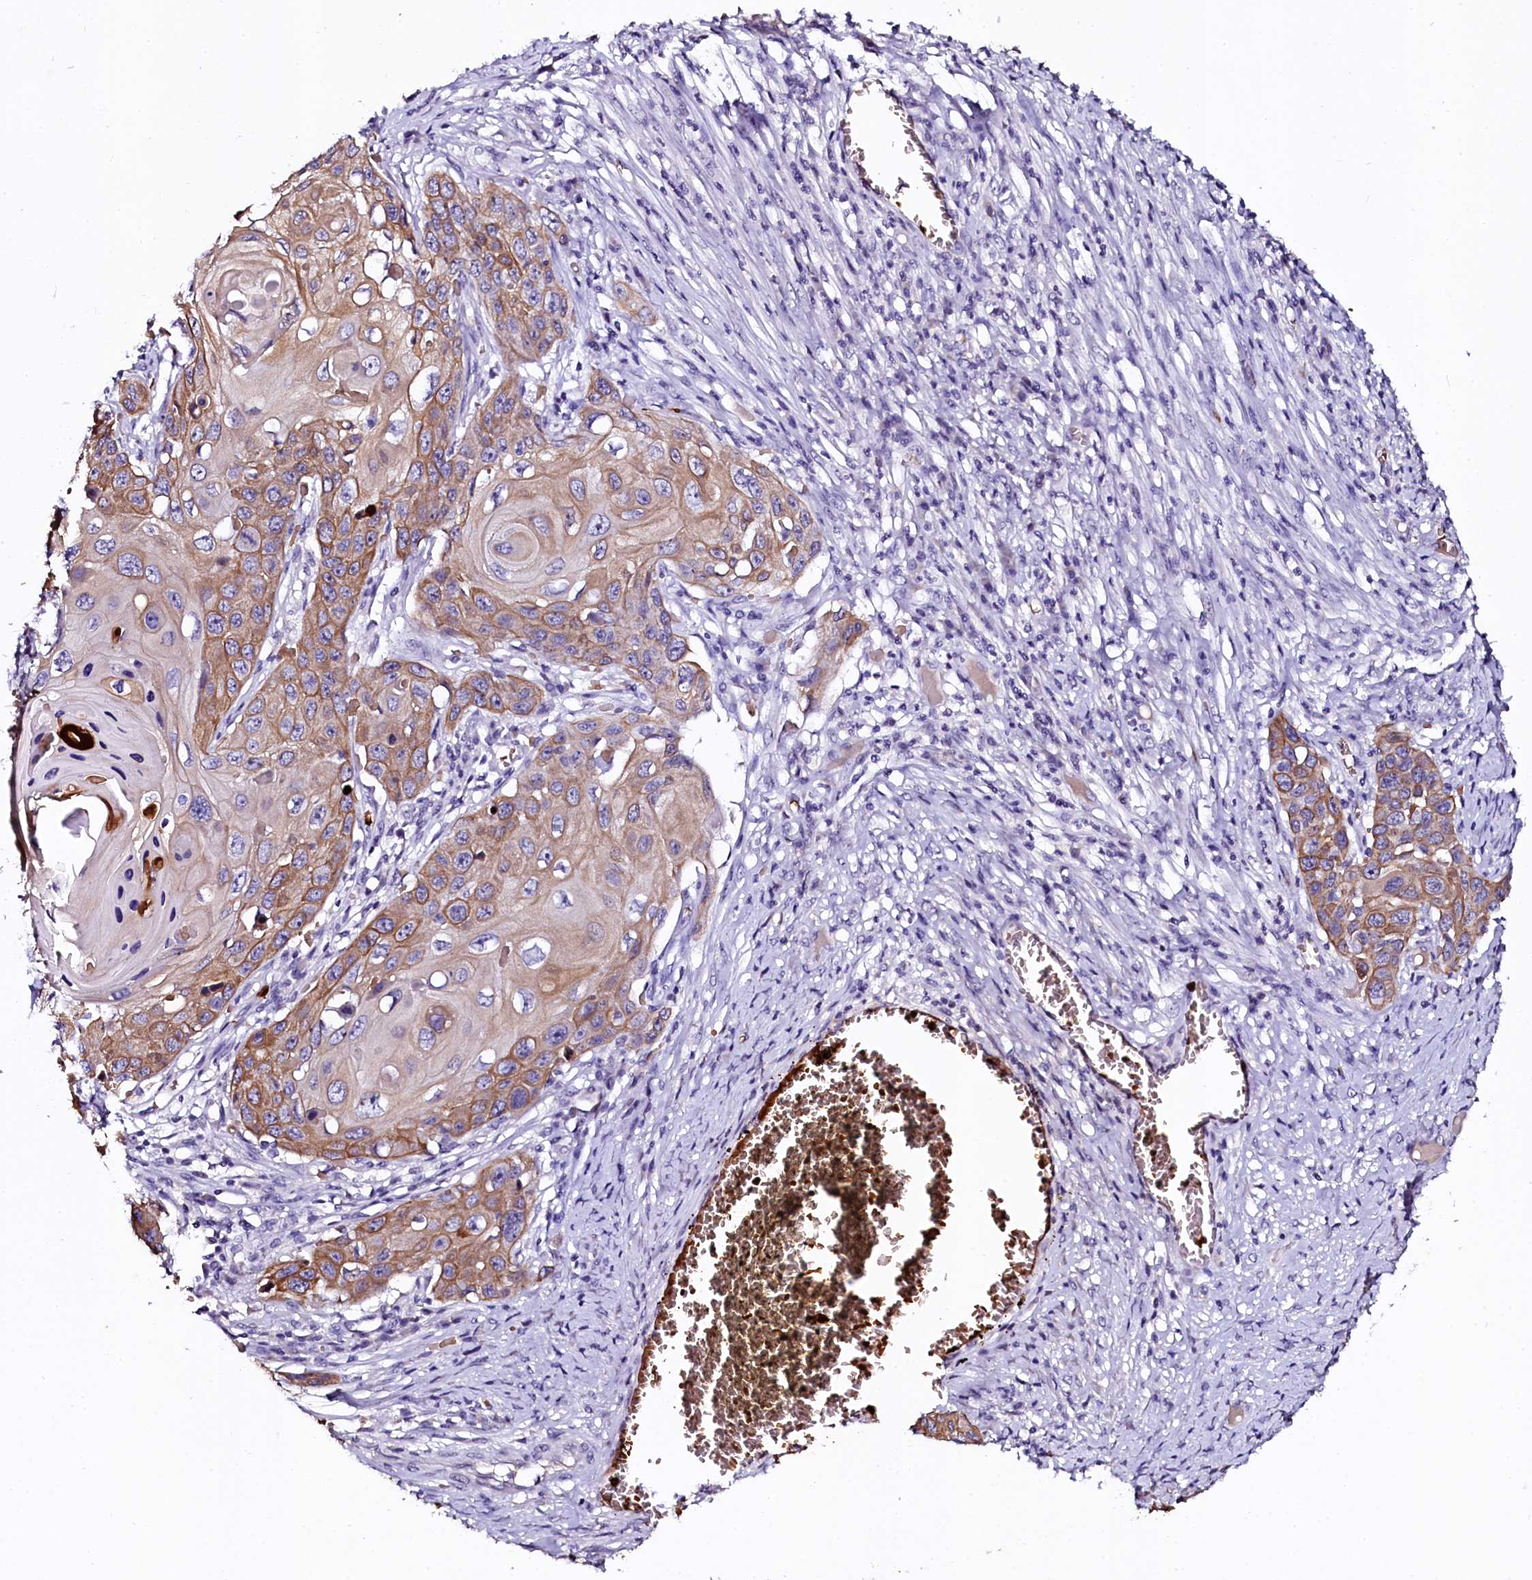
{"staining": {"intensity": "moderate", "quantity": ">75%", "location": "cytoplasmic/membranous"}, "tissue": "skin cancer", "cell_type": "Tumor cells", "image_type": "cancer", "snomed": [{"axis": "morphology", "description": "Squamous cell carcinoma, NOS"}, {"axis": "topography", "description": "Skin"}], "caption": "Skin squamous cell carcinoma stained with a brown dye shows moderate cytoplasmic/membranous positive staining in about >75% of tumor cells.", "gene": "CTDSPL2", "patient": {"sex": "male", "age": 55}}